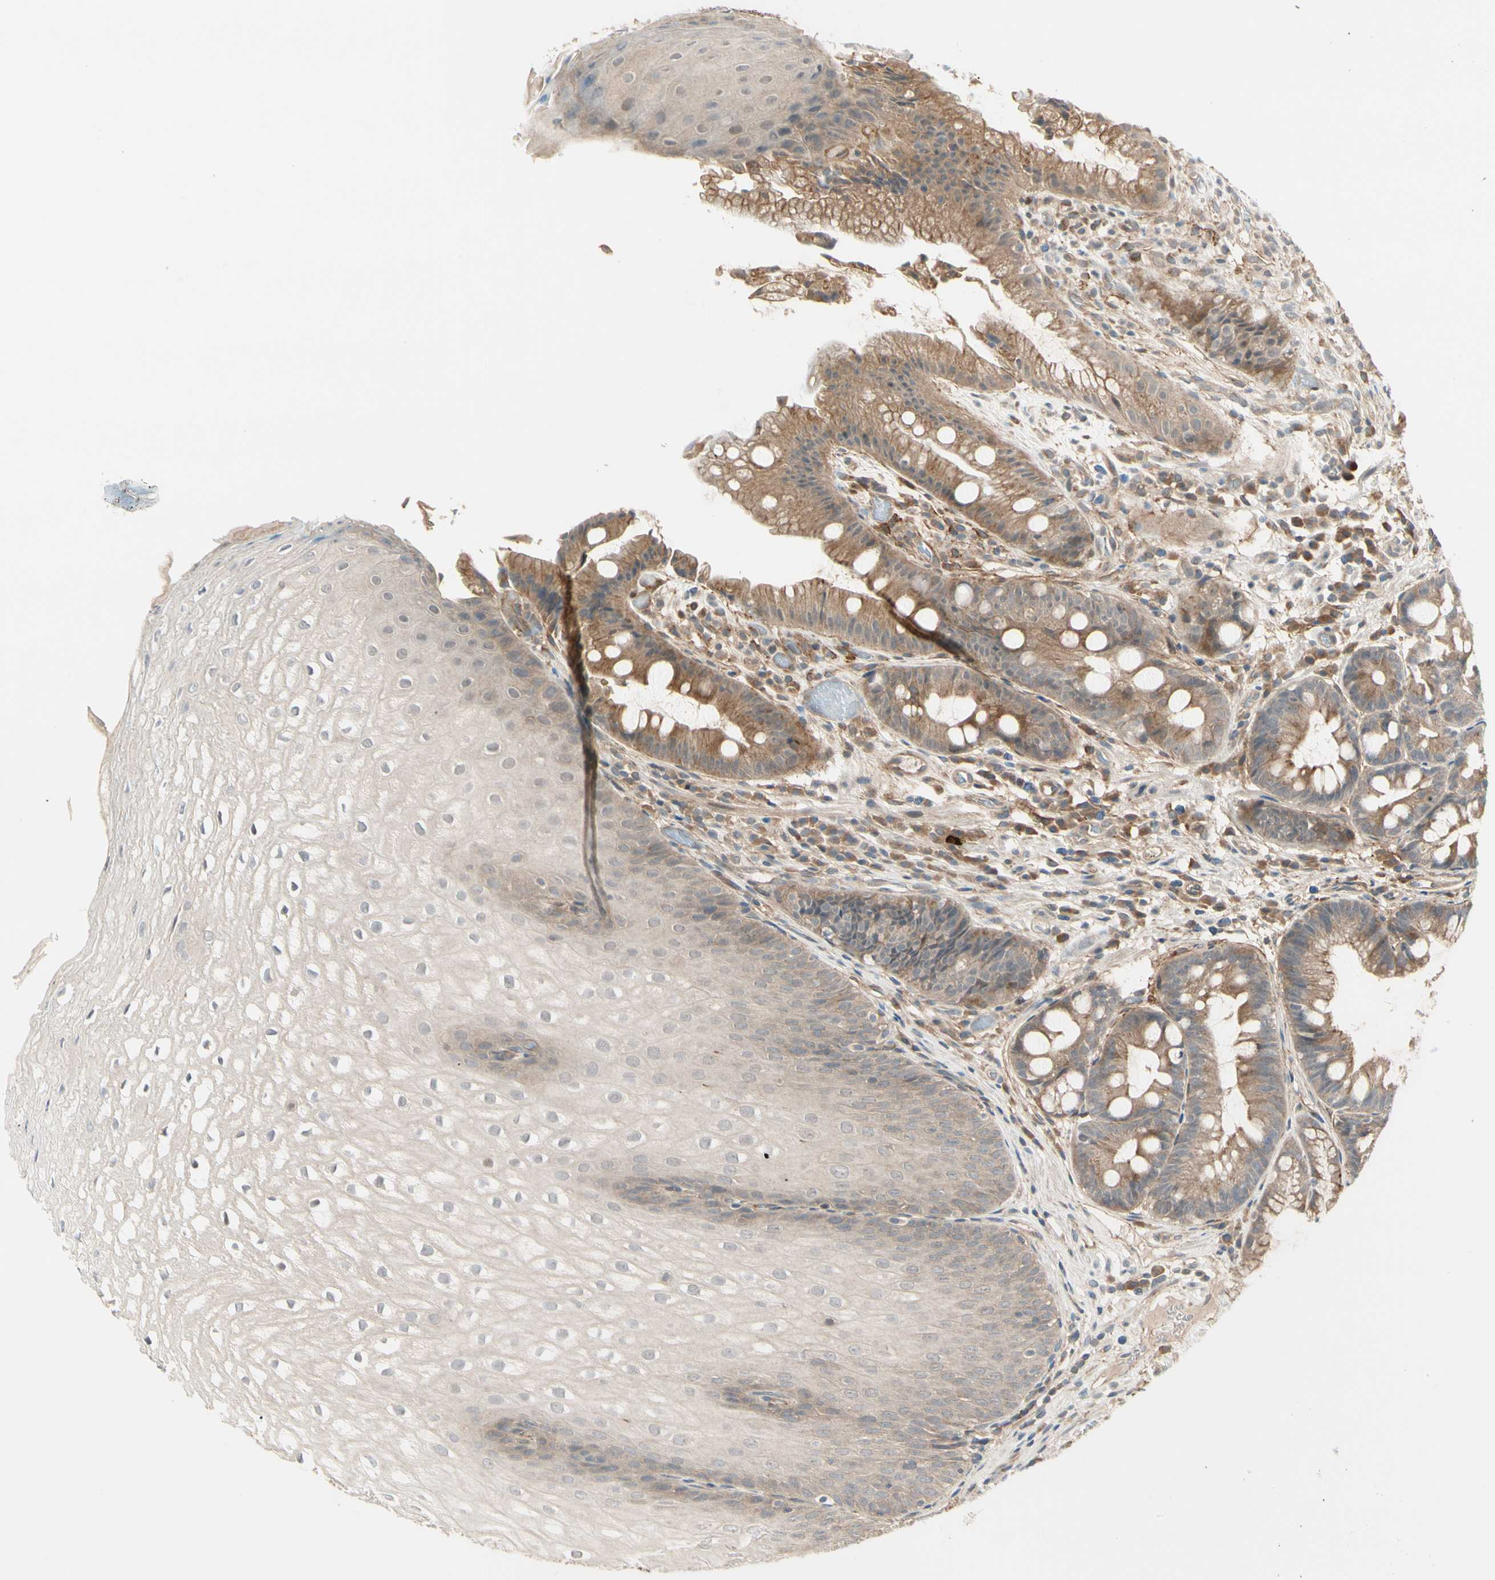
{"staining": {"intensity": "moderate", "quantity": ">75%", "location": "cytoplasmic/membranous"}, "tissue": "stomach", "cell_type": "Glandular cells", "image_type": "normal", "snomed": [{"axis": "morphology", "description": "Normal tissue, NOS"}, {"axis": "topography", "description": "Stomach, upper"}], "caption": "Immunohistochemical staining of normal stomach shows >75% levels of moderate cytoplasmic/membranous protein expression in approximately >75% of glandular cells. Immunohistochemistry stains the protein of interest in brown and the nuclei are stained blue.", "gene": "F2R", "patient": {"sex": "male", "age": 72}}